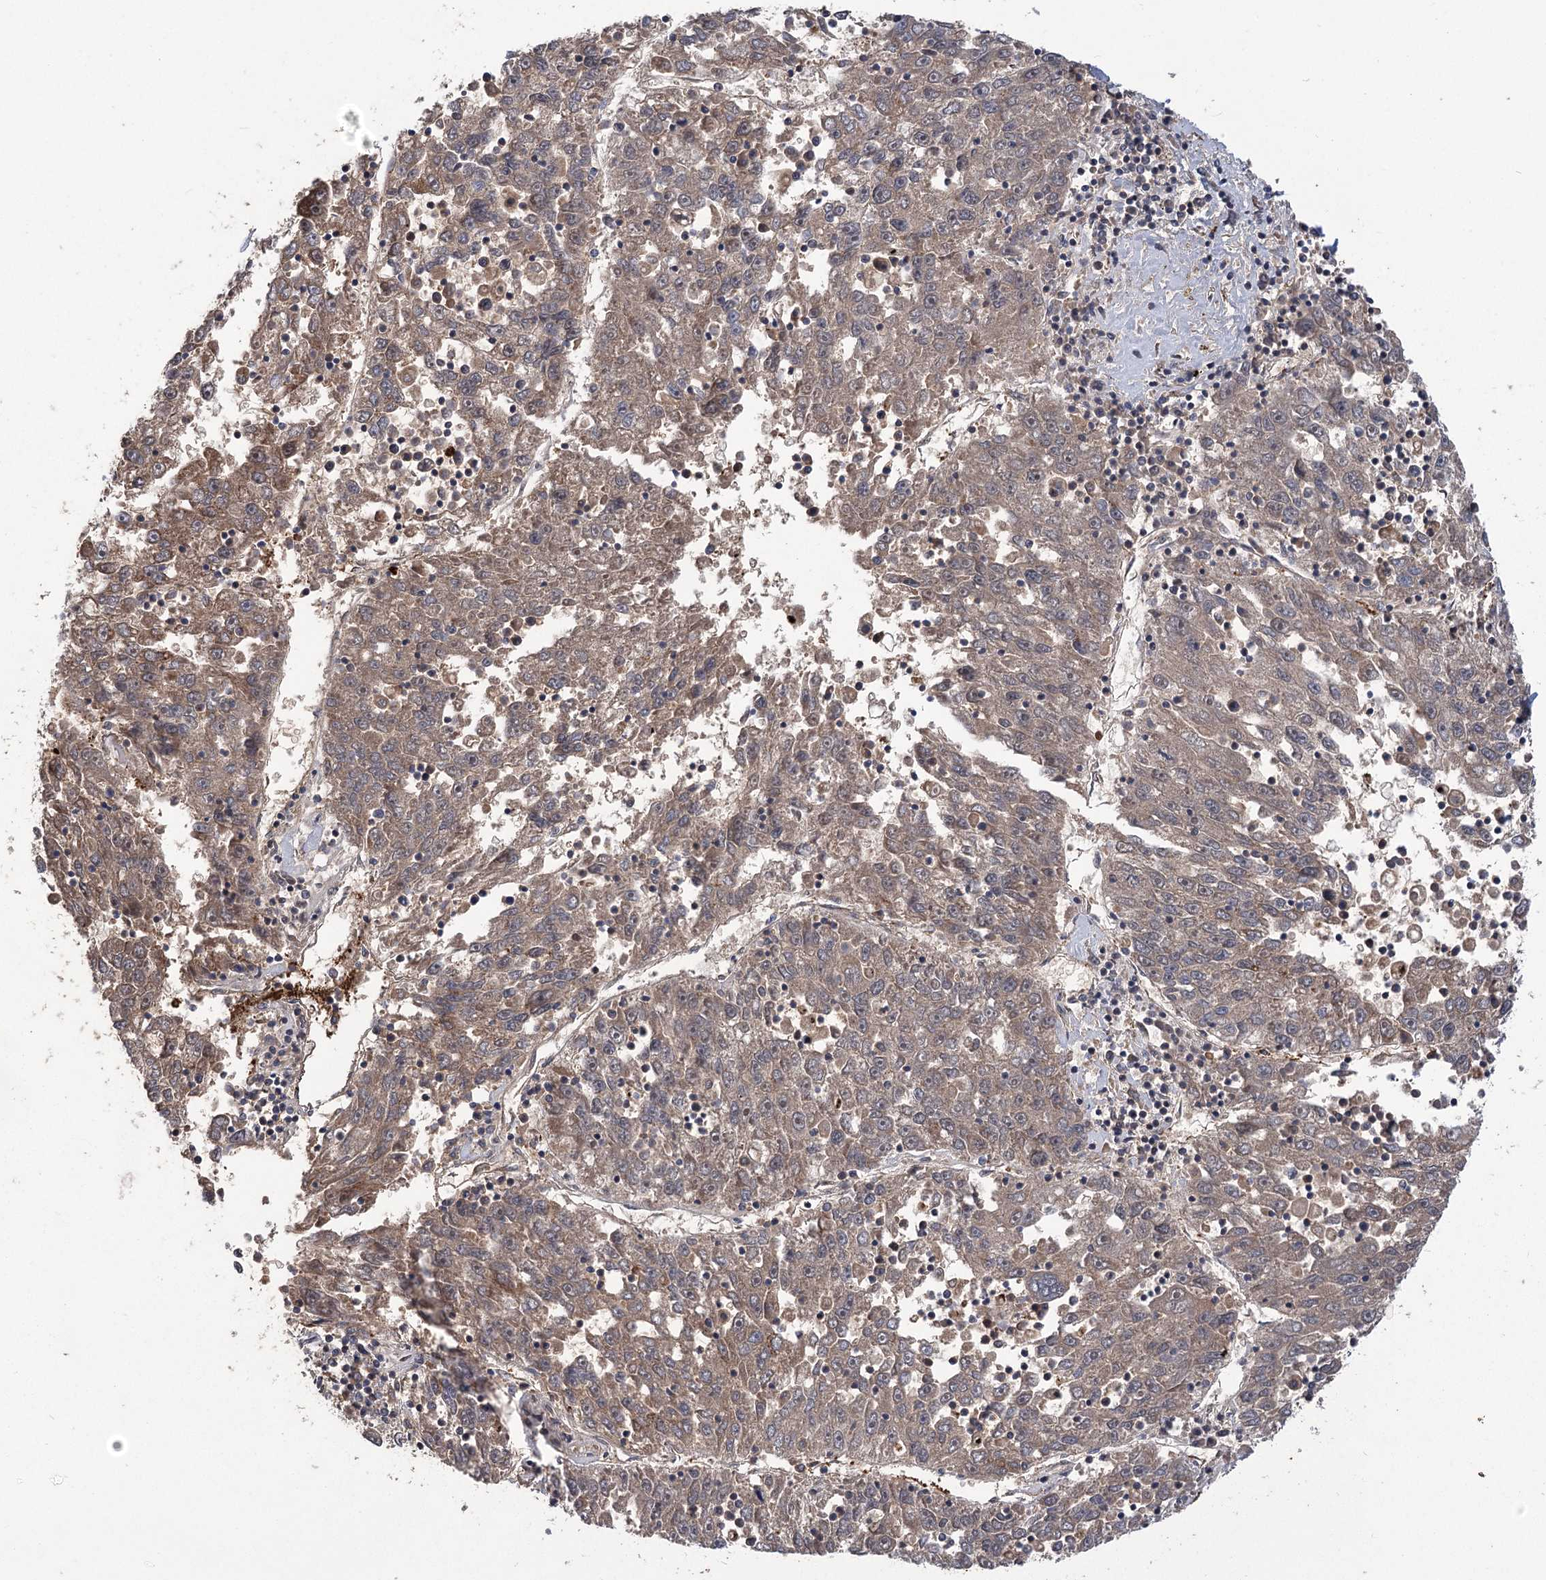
{"staining": {"intensity": "moderate", "quantity": "25%-75%", "location": "cytoplasmic/membranous"}, "tissue": "liver cancer", "cell_type": "Tumor cells", "image_type": "cancer", "snomed": [{"axis": "morphology", "description": "Carcinoma, Hepatocellular, NOS"}, {"axis": "topography", "description": "Liver"}], "caption": "Brown immunohistochemical staining in liver cancer (hepatocellular carcinoma) exhibits moderate cytoplasmic/membranous staining in approximately 25%-75% of tumor cells.", "gene": "CARD19", "patient": {"sex": "male", "age": 49}}